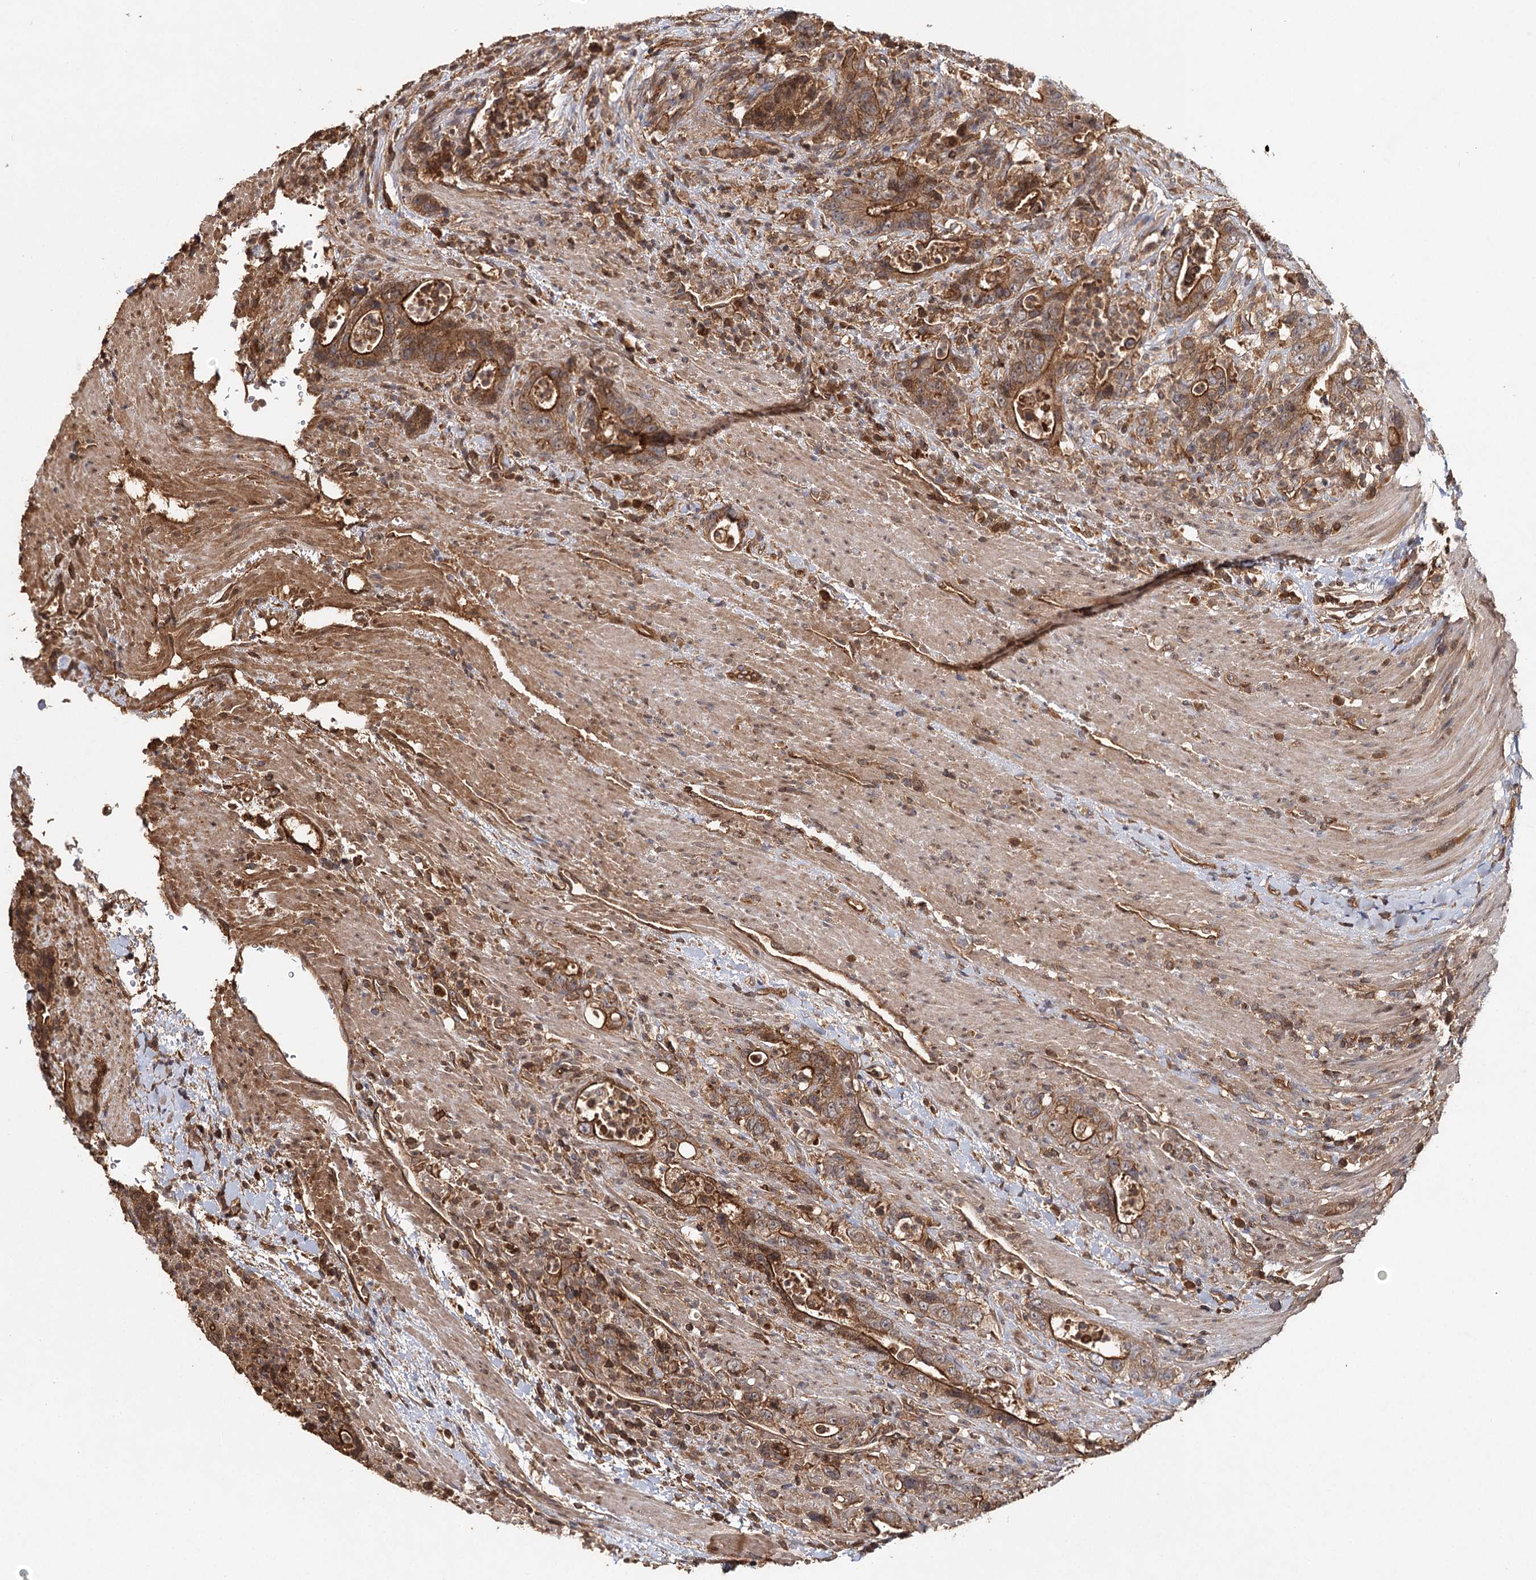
{"staining": {"intensity": "strong", "quantity": ">75%", "location": "cytoplasmic/membranous"}, "tissue": "colorectal cancer", "cell_type": "Tumor cells", "image_type": "cancer", "snomed": [{"axis": "morphology", "description": "Adenocarcinoma, NOS"}, {"axis": "topography", "description": "Colon"}], "caption": "This histopathology image reveals IHC staining of human colorectal cancer, with high strong cytoplasmic/membranous positivity in about >75% of tumor cells.", "gene": "BCR", "patient": {"sex": "female", "age": 75}}